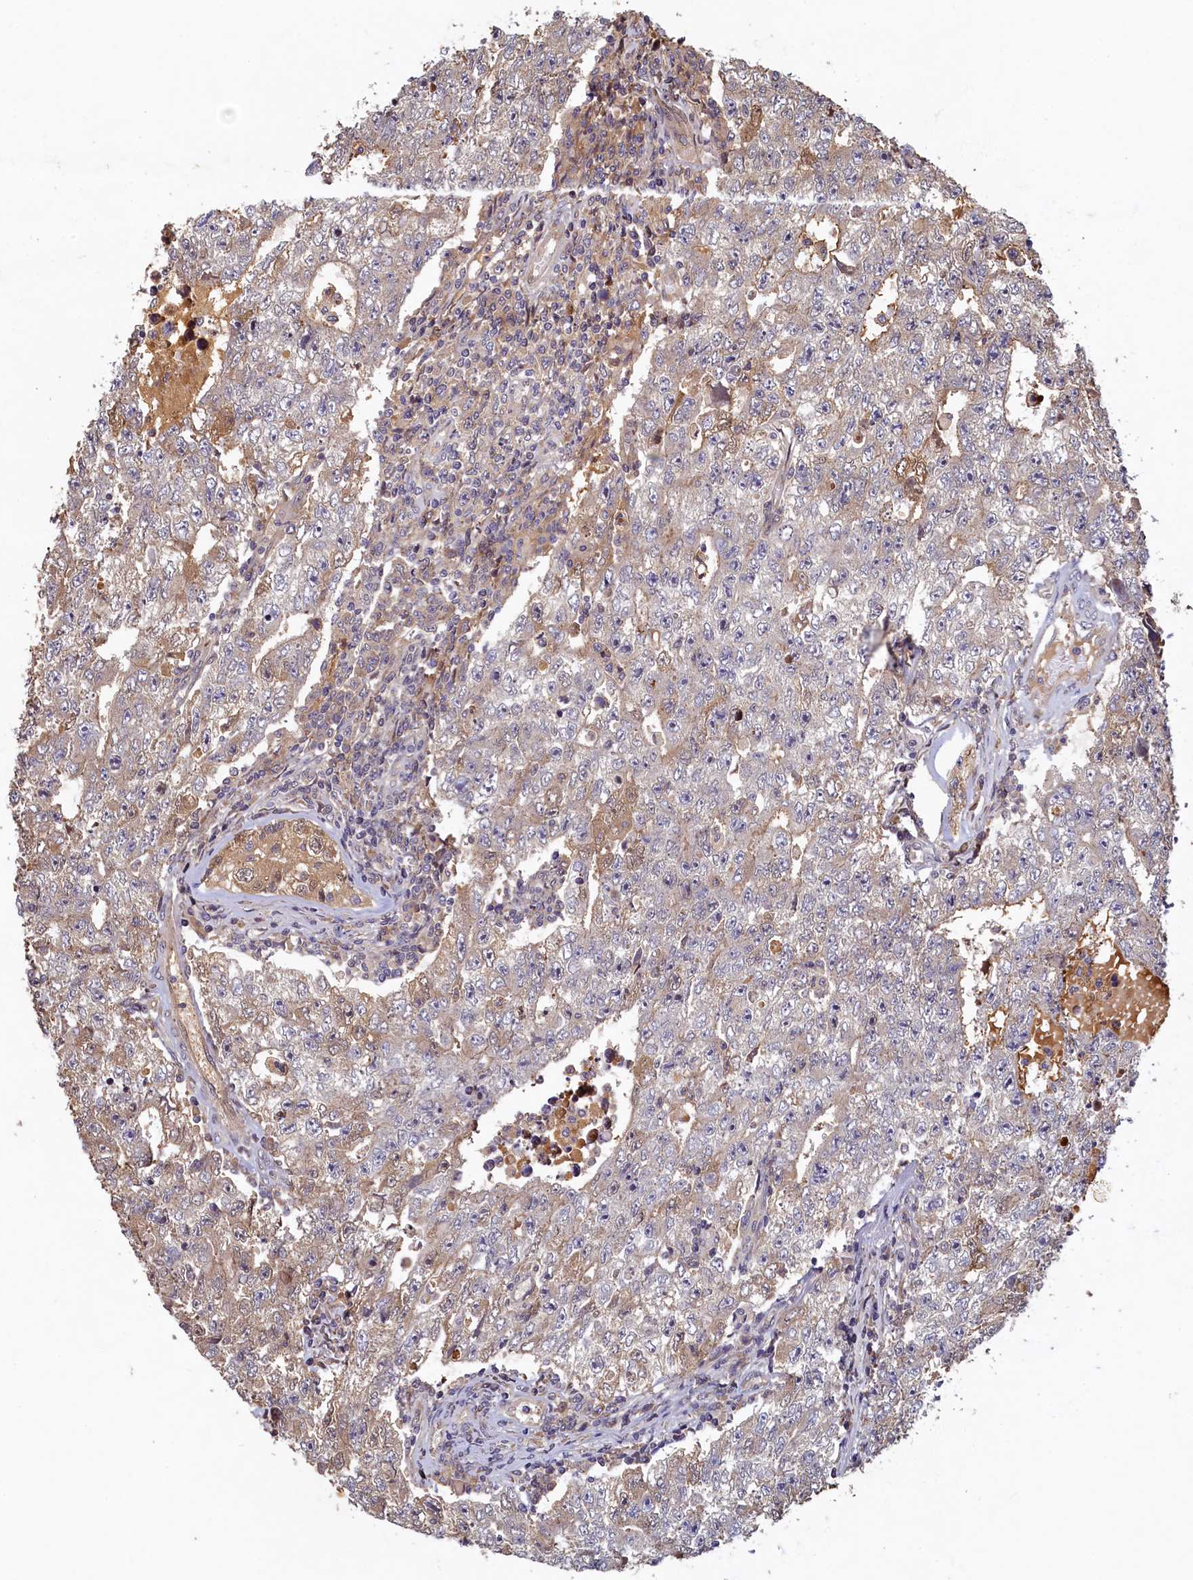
{"staining": {"intensity": "negative", "quantity": "none", "location": "none"}, "tissue": "testis cancer", "cell_type": "Tumor cells", "image_type": "cancer", "snomed": [{"axis": "morphology", "description": "Carcinoma, Embryonal, NOS"}, {"axis": "topography", "description": "Testis"}], "caption": "This is an immunohistochemistry (IHC) micrograph of human testis cancer (embryonal carcinoma). There is no staining in tumor cells.", "gene": "LCMT2", "patient": {"sex": "male", "age": 17}}